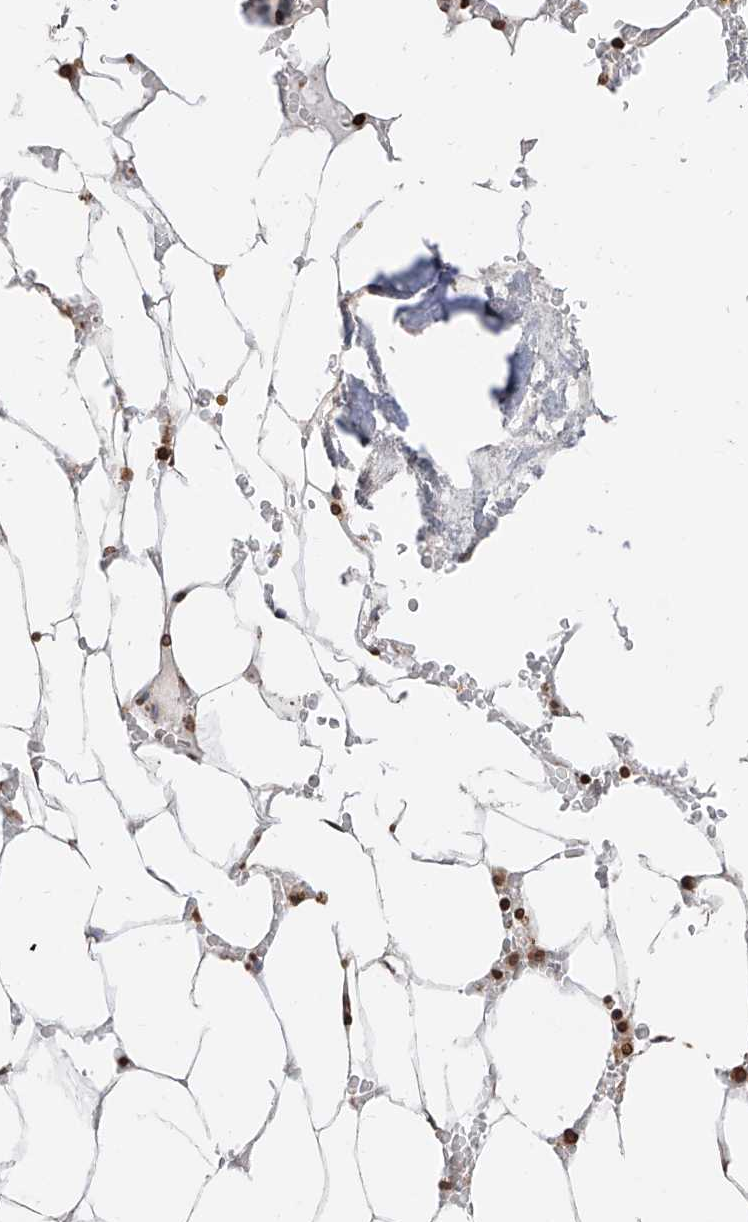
{"staining": {"intensity": "moderate", "quantity": "25%-75%", "location": "nuclear"}, "tissue": "bone marrow", "cell_type": "Hematopoietic cells", "image_type": "normal", "snomed": [{"axis": "morphology", "description": "Normal tissue, NOS"}, {"axis": "topography", "description": "Bone marrow"}], "caption": "An immunohistochemistry image of benign tissue is shown. Protein staining in brown highlights moderate nuclear positivity in bone marrow within hematopoietic cells.", "gene": "RP9", "patient": {"sex": "male", "age": 70}}